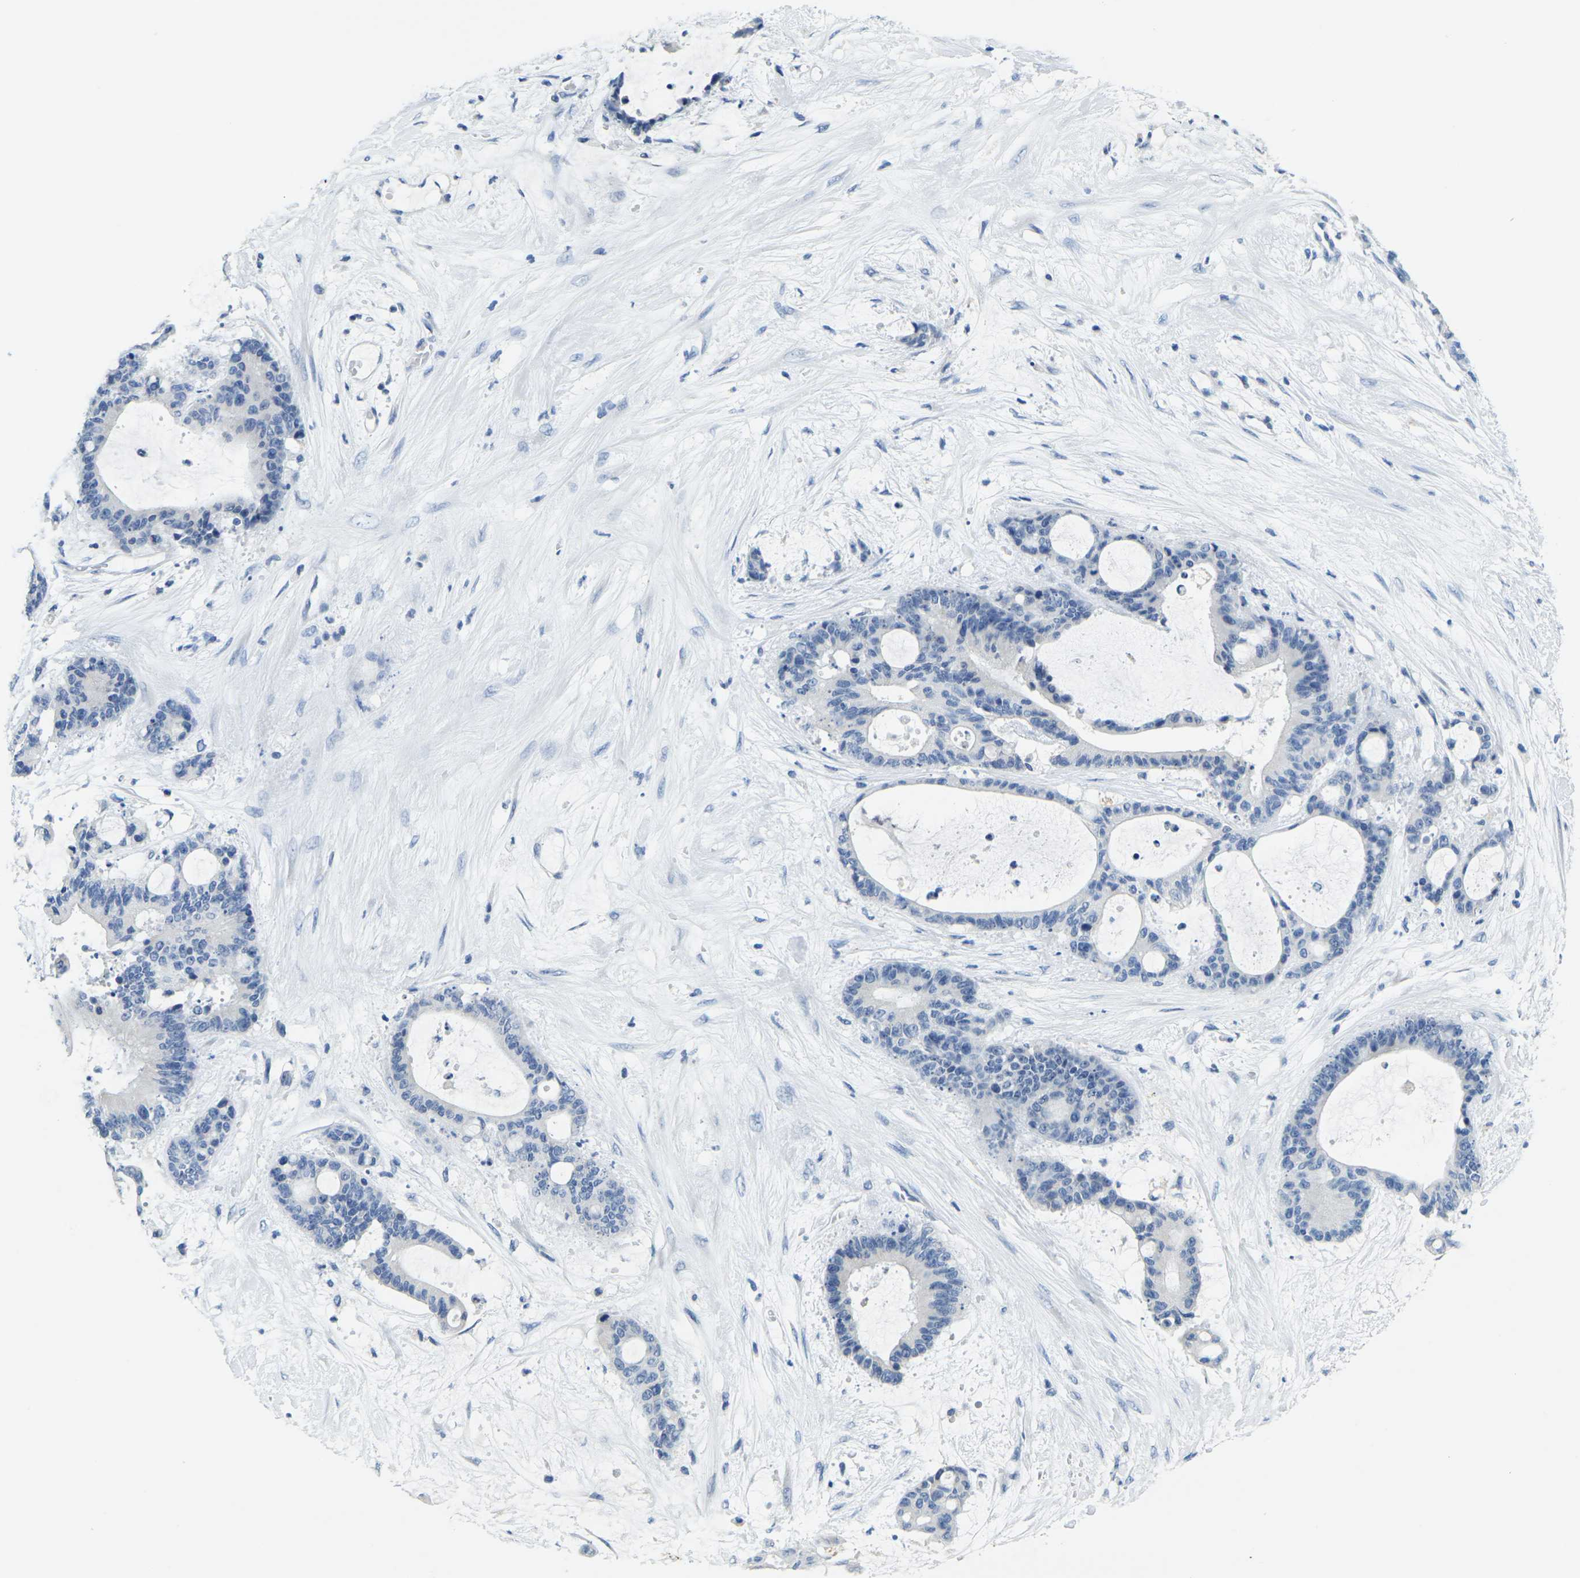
{"staining": {"intensity": "negative", "quantity": "none", "location": "none"}, "tissue": "liver cancer", "cell_type": "Tumor cells", "image_type": "cancer", "snomed": [{"axis": "morphology", "description": "Cholangiocarcinoma"}, {"axis": "topography", "description": "Liver"}], "caption": "This is a micrograph of immunohistochemistry staining of cholangiocarcinoma (liver), which shows no expression in tumor cells.", "gene": "GPR15", "patient": {"sex": "female", "age": 73}}